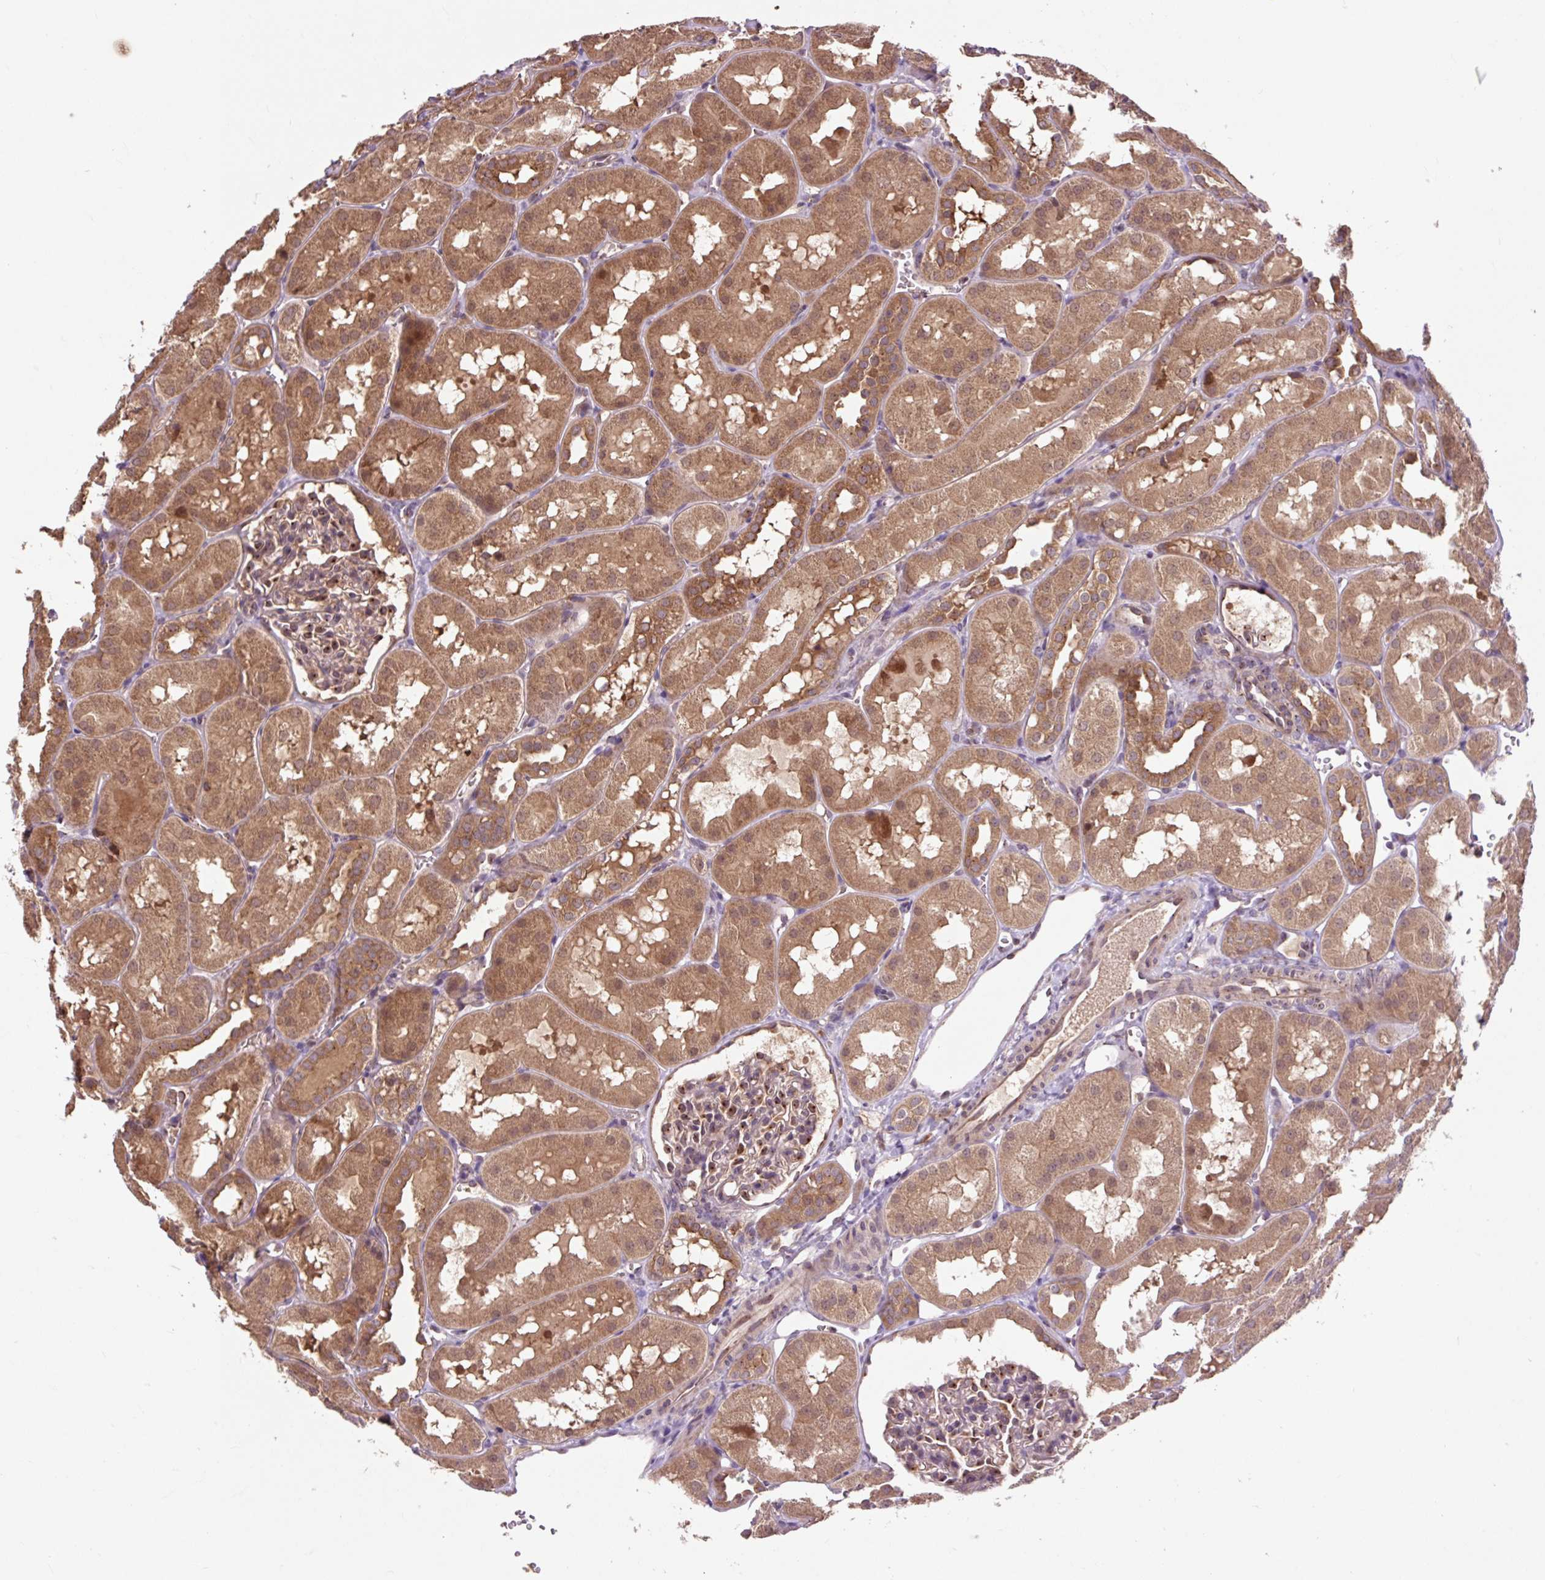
{"staining": {"intensity": "moderate", "quantity": "<25%", "location": "cytoplasmic/membranous"}, "tissue": "kidney", "cell_type": "Cells in glomeruli", "image_type": "normal", "snomed": [{"axis": "morphology", "description": "Normal tissue, NOS"}, {"axis": "topography", "description": "Kidney"}, {"axis": "topography", "description": "Urinary bladder"}], "caption": "About <25% of cells in glomeruli in benign kidney demonstrate moderate cytoplasmic/membranous protein positivity as visualized by brown immunohistochemical staining.", "gene": "MMS19", "patient": {"sex": "male", "age": 16}}